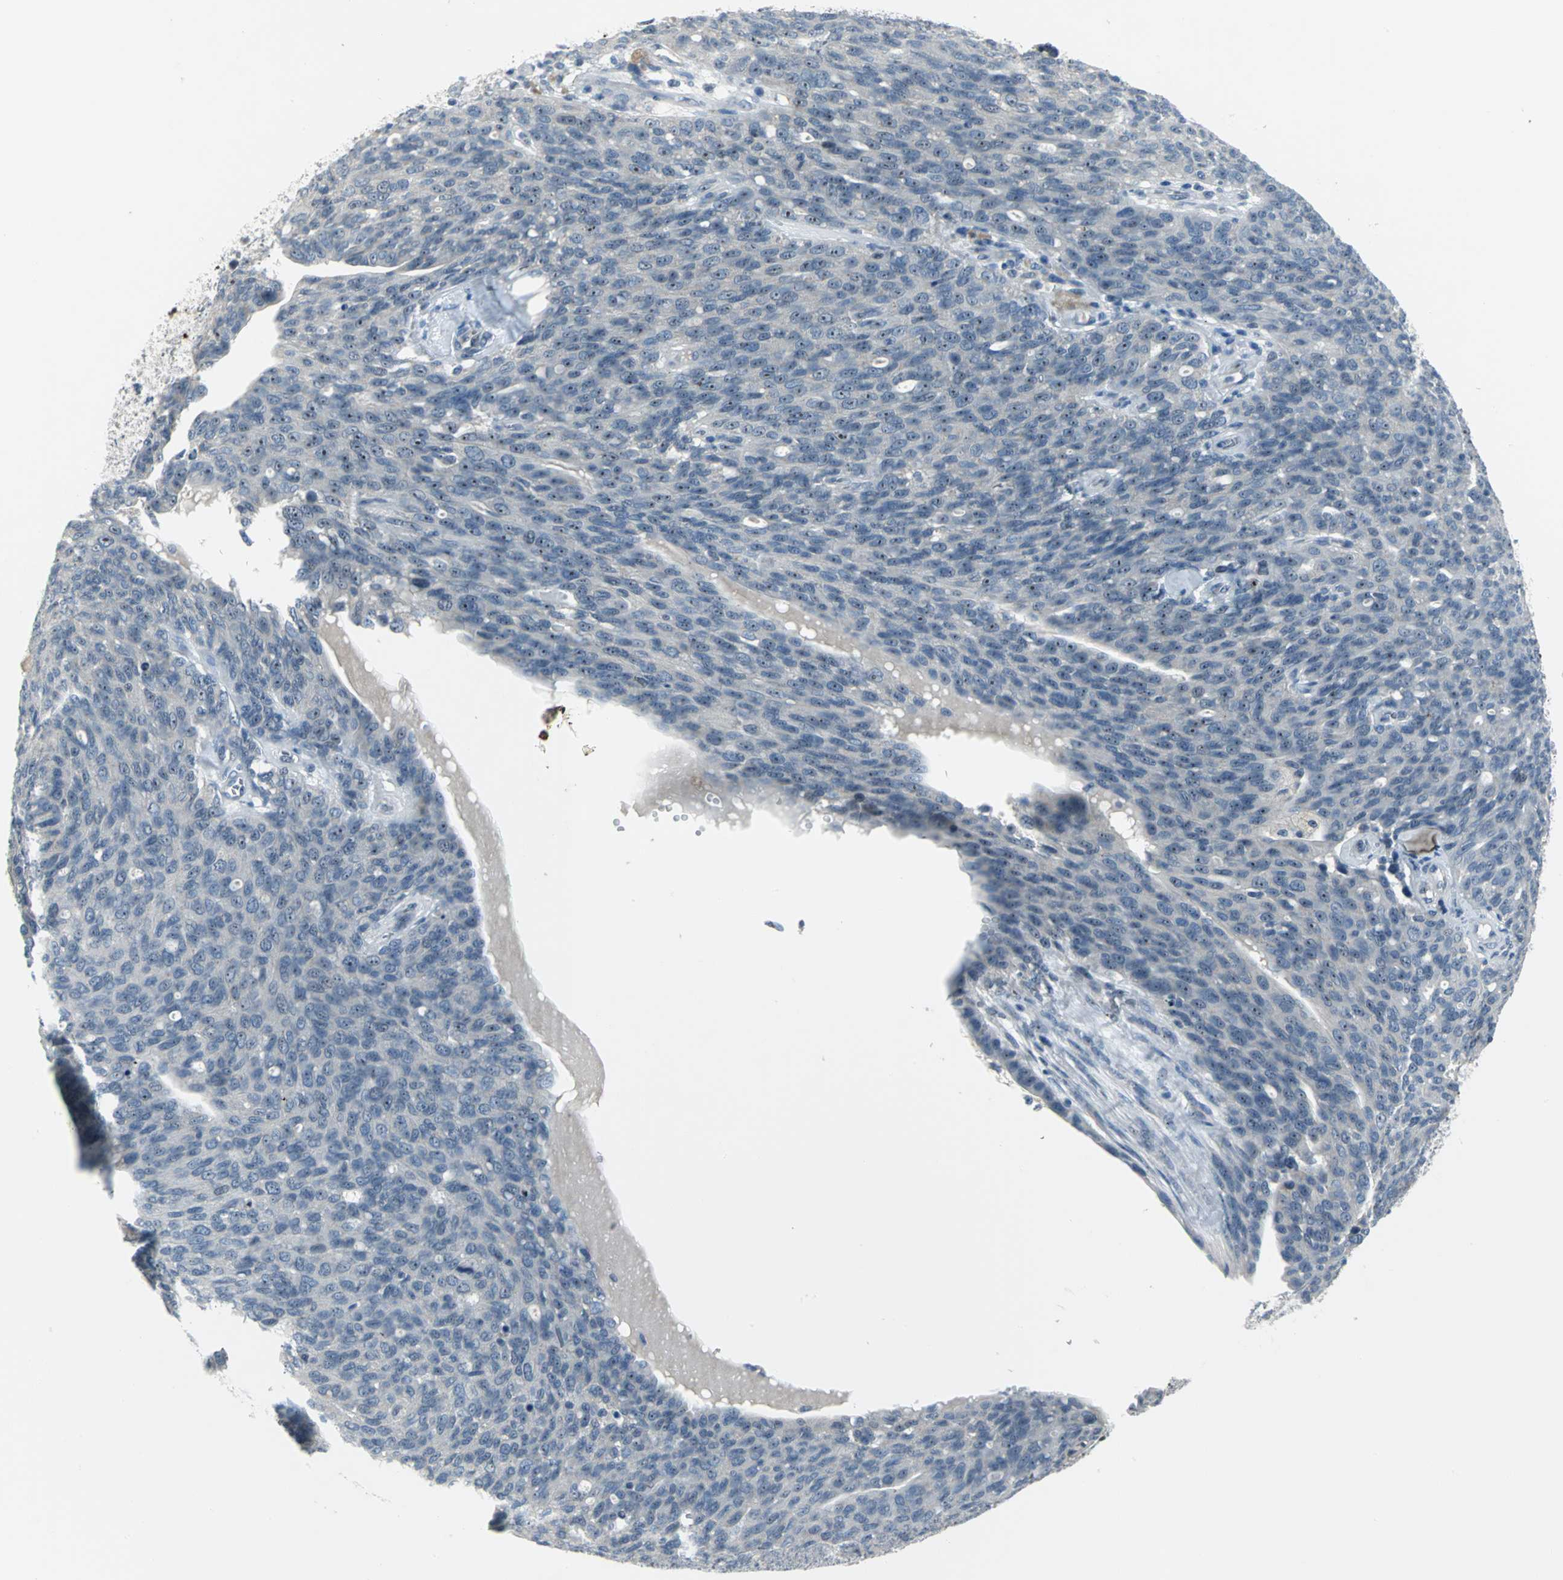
{"staining": {"intensity": "moderate", "quantity": "25%-75%", "location": "nuclear"}, "tissue": "ovarian cancer", "cell_type": "Tumor cells", "image_type": "cancer", "snomed": [{"axis": "morphology", "description": "Carcinoma, endometroid"}, {"axis": "topography", "description": "Ovary"}], "caption": "Ovarian endometroid carcinoma was stained to show a protein in brown. There is medium levels of moderate nuclear staining in approximately 25%-75% of tumor cells.", "gene": "MYBBP1A", "patient": {"sex": "female", "age": 60}}